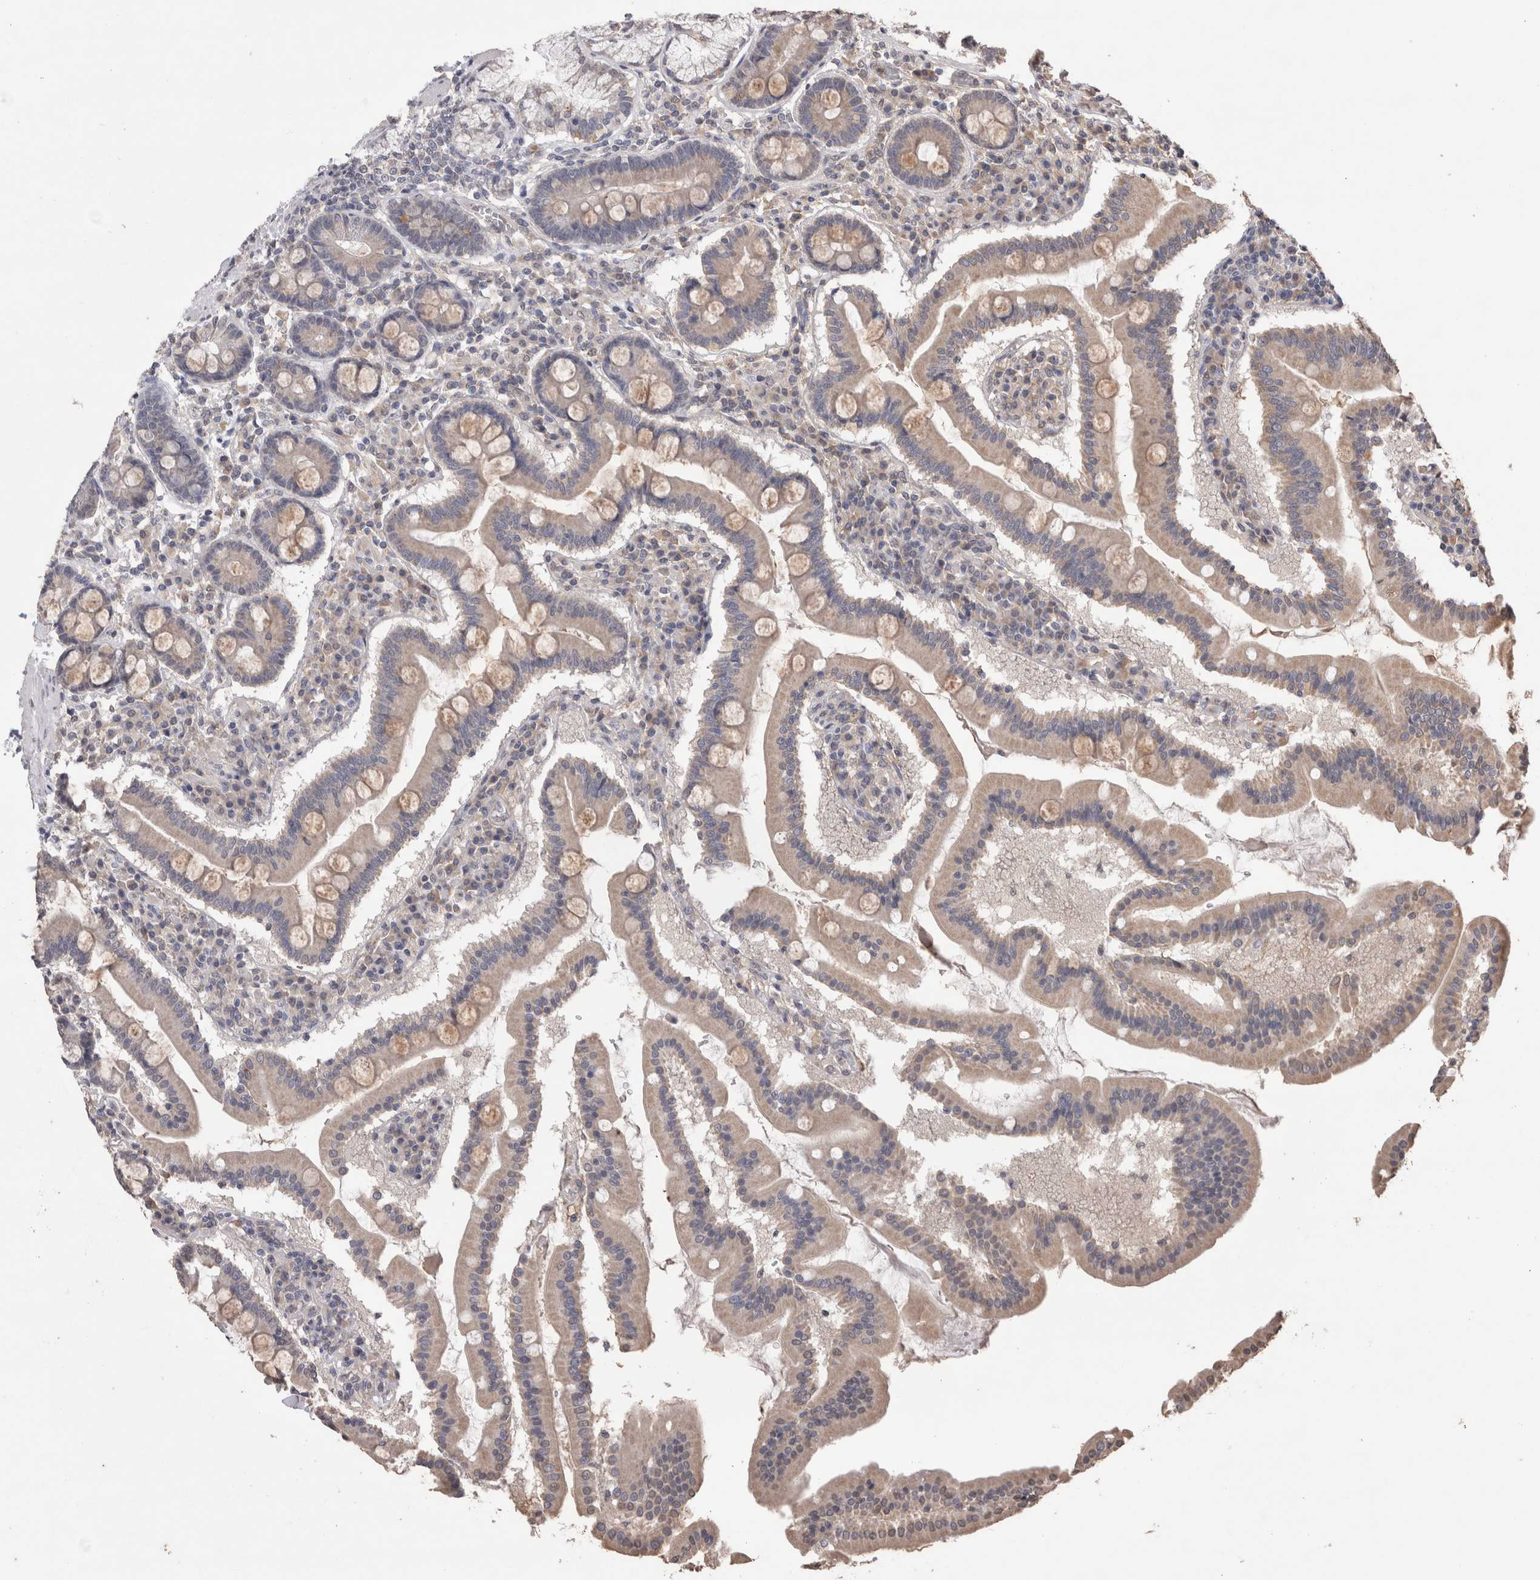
{"staining": {"intensity": "weak", "quantity": "25%-75%", "location": "cytoplasmic/membranous"}, "tissue": "duodenum", "cell_type": "Glandular cells", "image_type": "normal", "snomed": [{"axis": "morphology", "description": "Normal tissue, NOS"}, {"axis": "topography", "description": "Duodenum"}], "caption": "This image reveals immunohistochemistry staining of benign human duodenum, with low weak cytoplasmic/membranous expression in approximately 25%-75% of glandular cells.", "gene": "GRK5", "patient": {"sex": "male", "age": 50}}